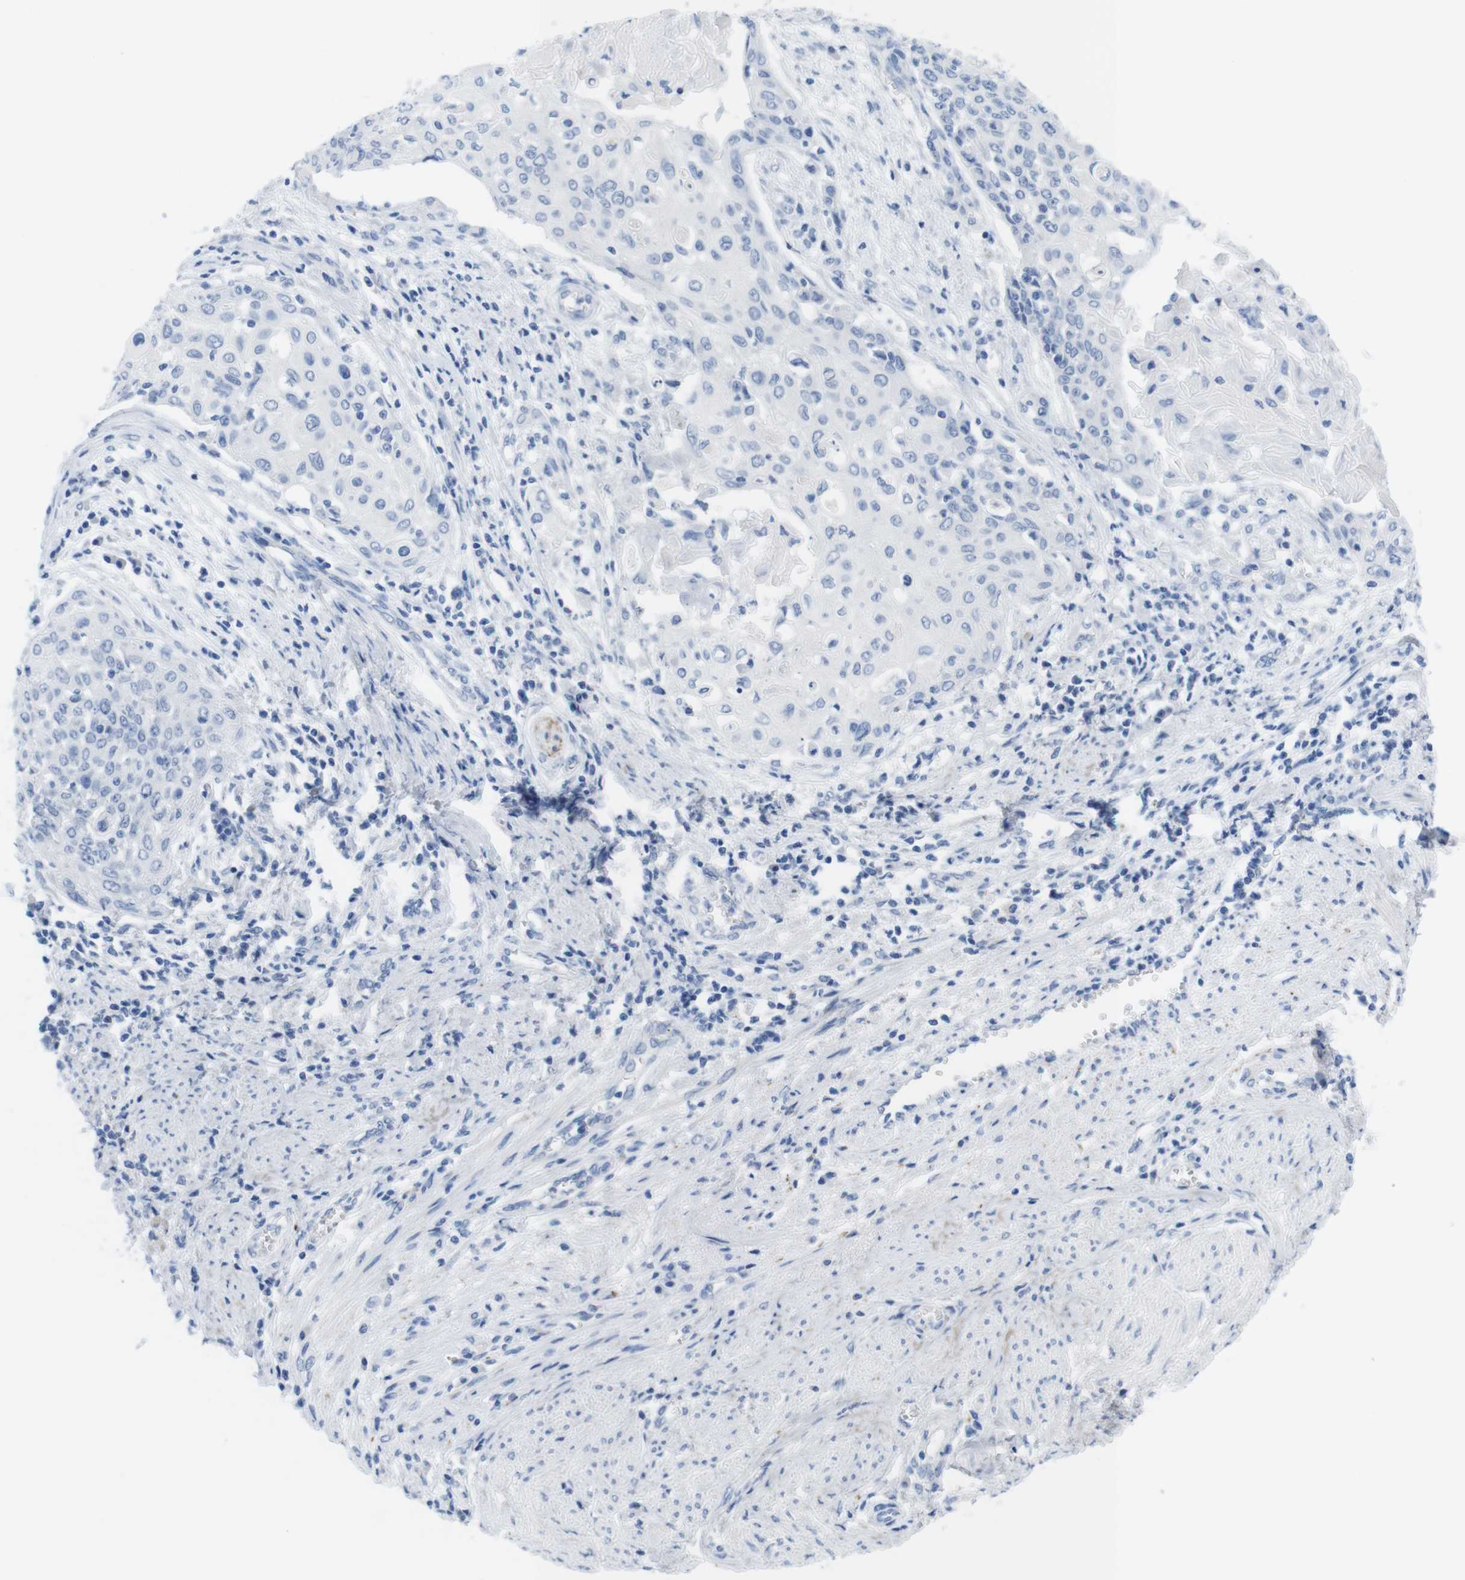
{"staining": {"intensity": "negative", "quantity": "none", "location": "none"}, "tissue": "cervical cancer", "cell_type": "Tumor cells", "image_type": "cancer", "snomed": [{"axis": "morphology", "description": "Squamous cell carcinoma, NOS"}, {"axis": "topography", "description": "Cervix"}], "caption": "Cervical squamous cell carcinoma was stained to show a protein in brown. There is no significant expression in tumor cells. (DAB (3,3'-diaminobenzidine) immunohistochemistry (IHC) visualized using brightfield microscopy, high magnification).", "gene": "MAP6", "patient": {"sex": "female", "age": 39}}